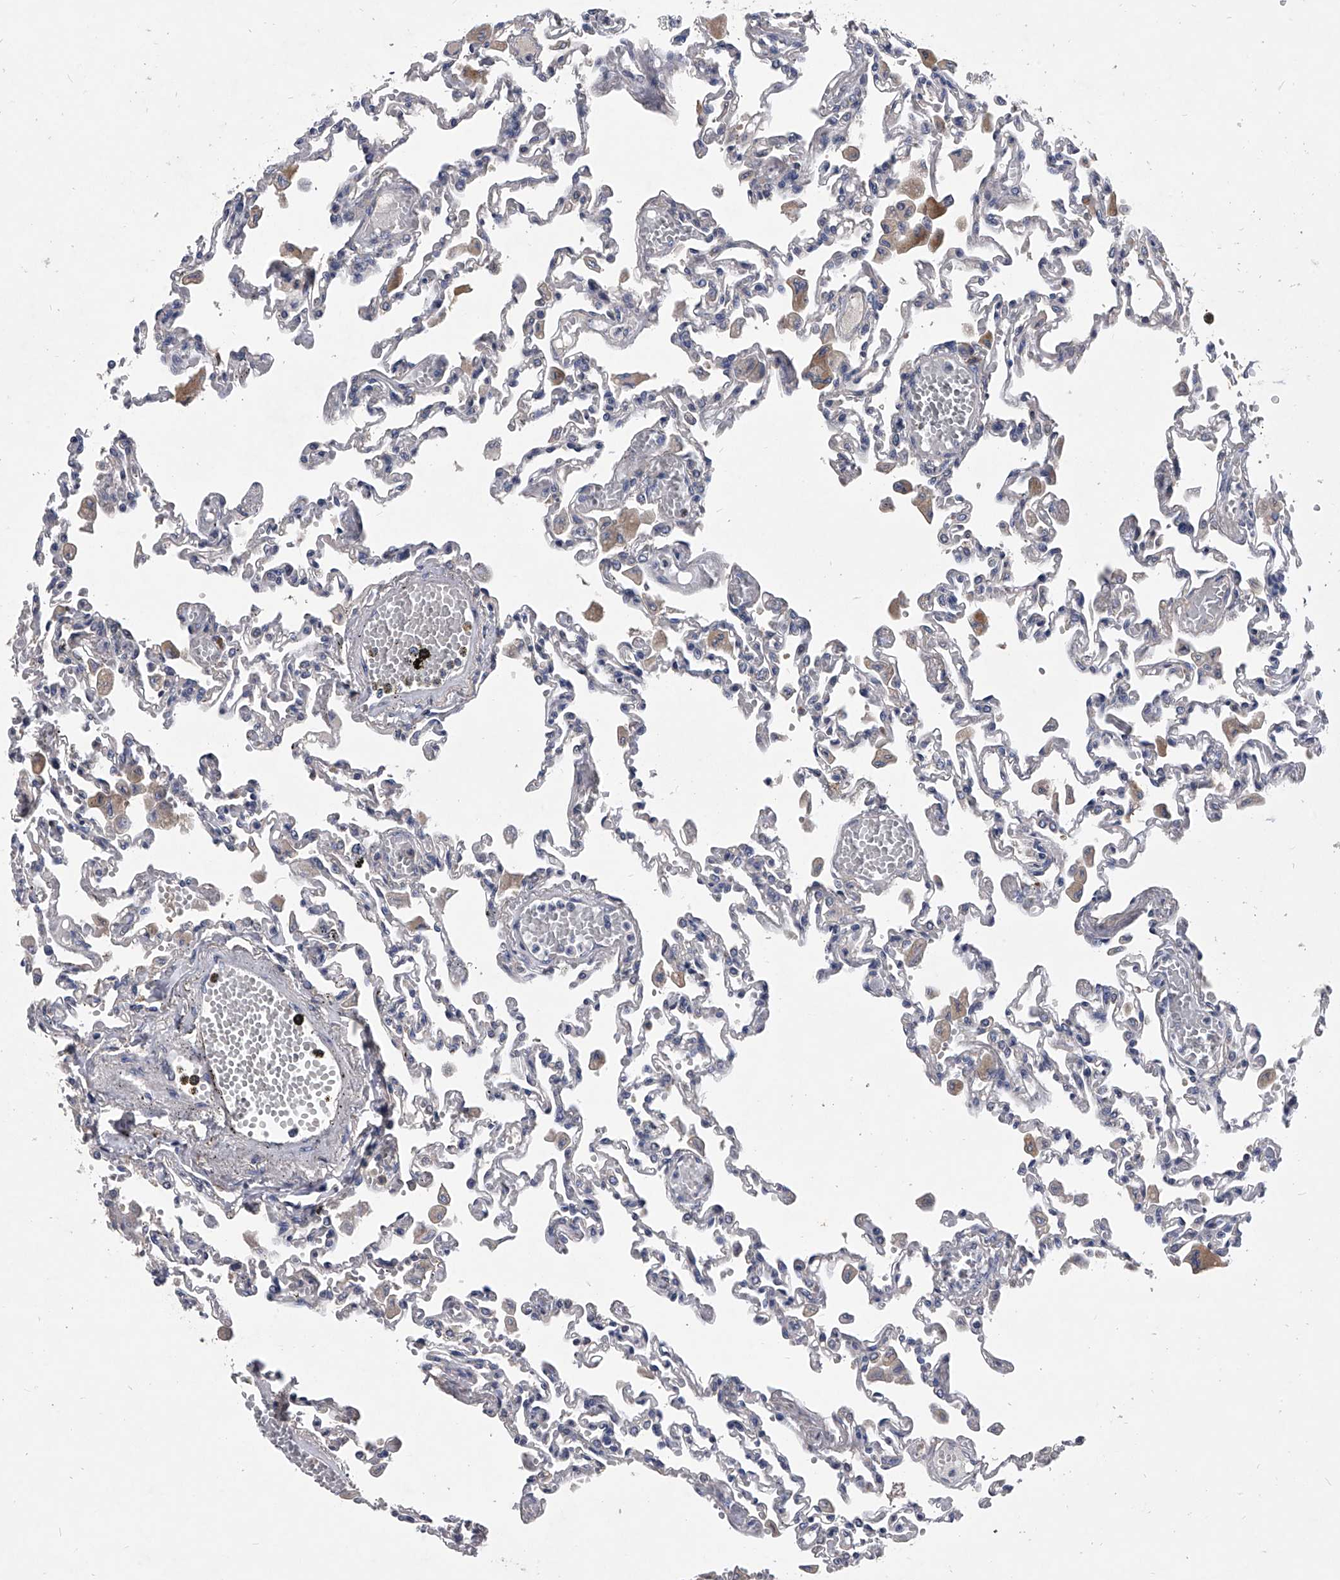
{"staining": {"intensity": "negative", "quantity": "none", "location": "none"}, "tissue": "lung", "cell_type": "Alveolar cells", "image_type": "normal", "snomed": [{"axis": "morphology", "description": "Normal tissue, NOS"}, {"axis": "topography", "description": "Bronchus"}, {"axis": "topography", "description": "Lung"}], "caption": "The image shows no staining of alveolar cells in unremarkable lung.", "gene": "CCR4", "patient": {"sex": "female", "age": 49}}